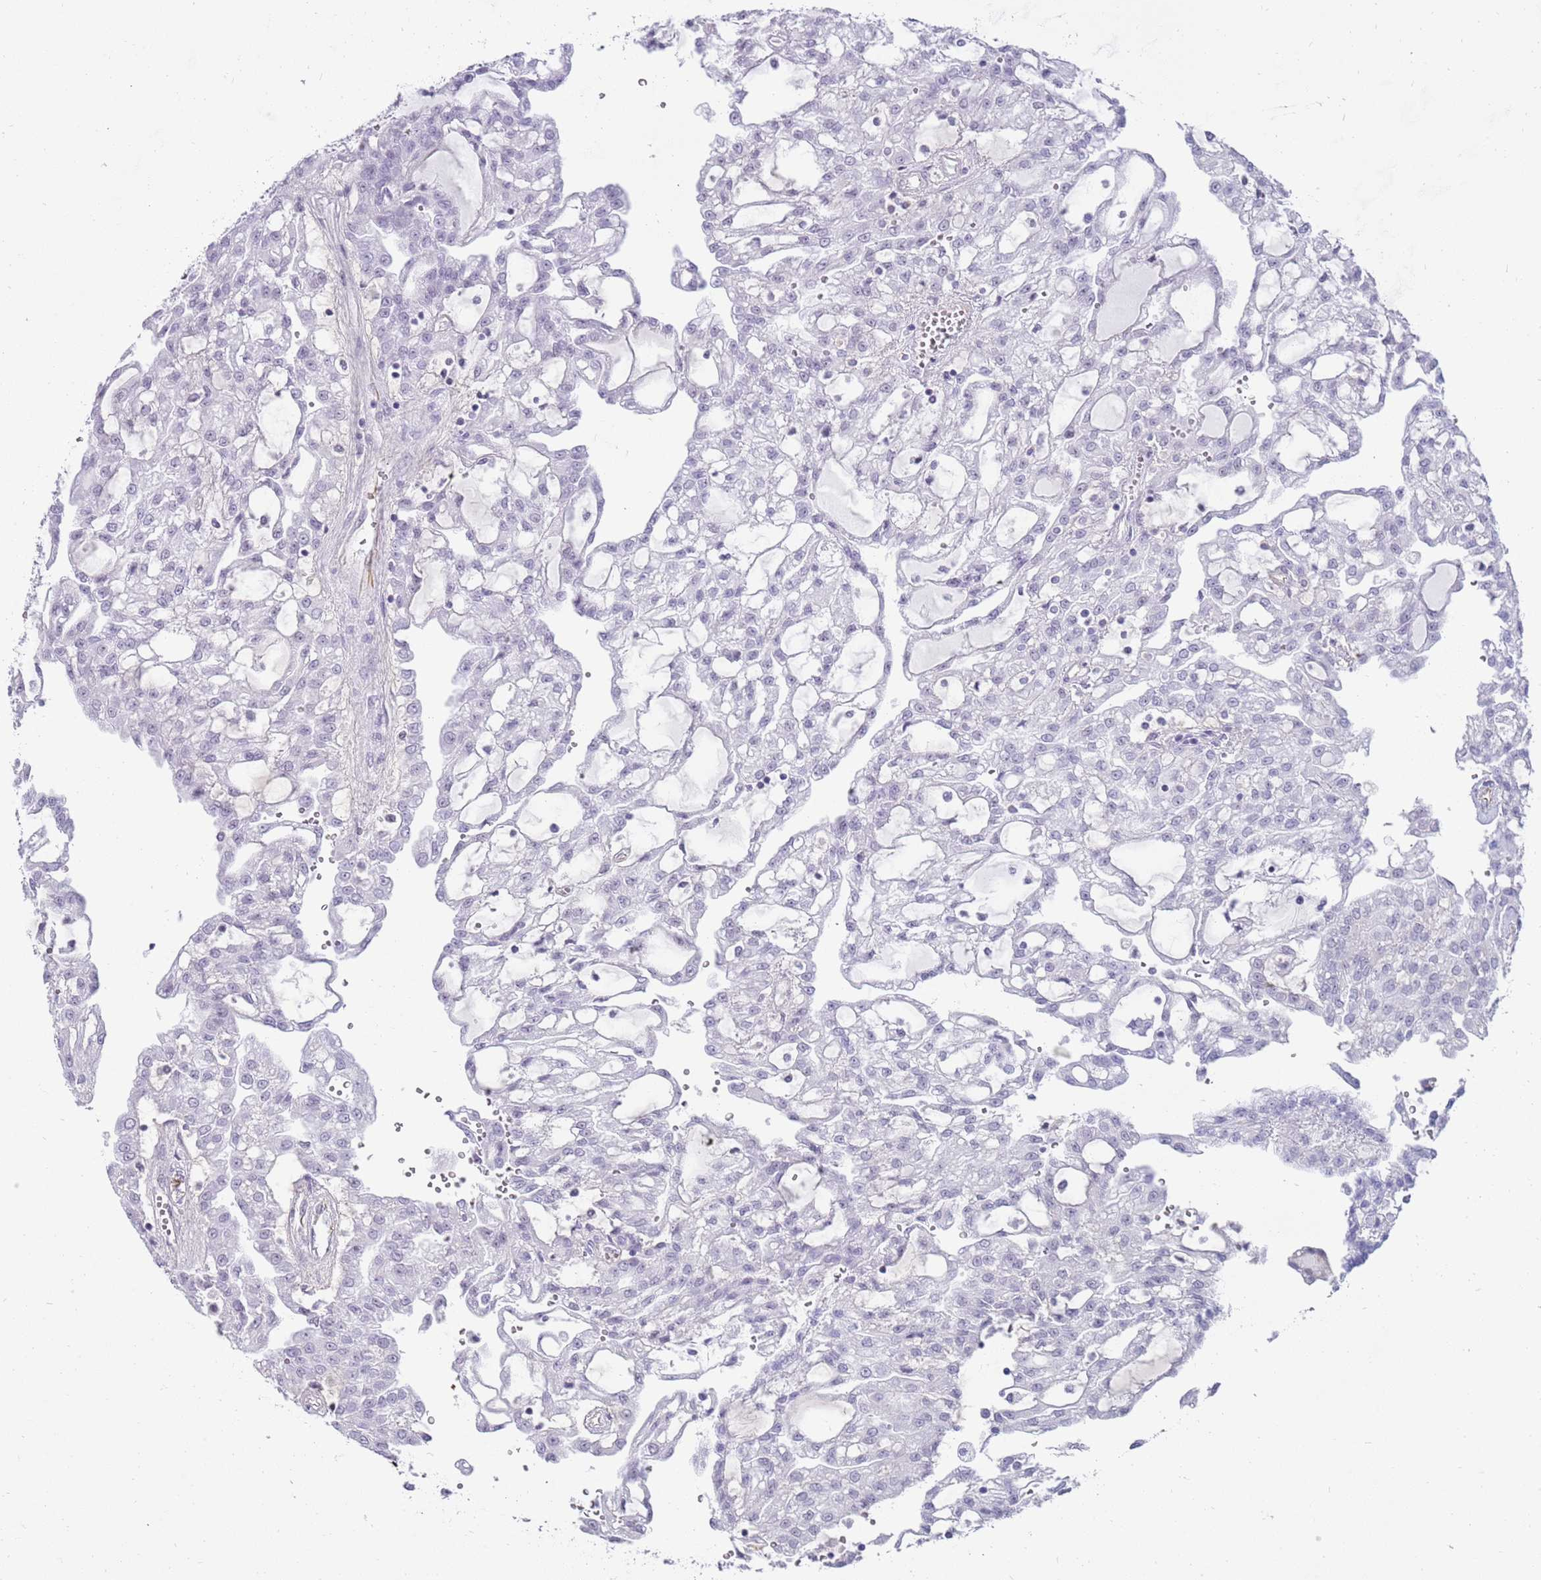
{"staining": {"intensity": "negative", "quantity": "none", "location": "none"}, "tissue": "renal cancer", "cell_type": "Tumor cells", "image_type": "cancer", "snomed": [{"axis": "morphology", "description": "Adenocarcinoma, NOS"}, {"axis": "topography", "description": "Kidney"}], "caption": "This histopathology image is of renal adenocarcinoma stained with IHC to label a protein in brown with the nuclei are counter-stained blue. There is no expression in tumor cells.", "gene": "NBPF3", "patient": {"sex": "male", "age": 63}}